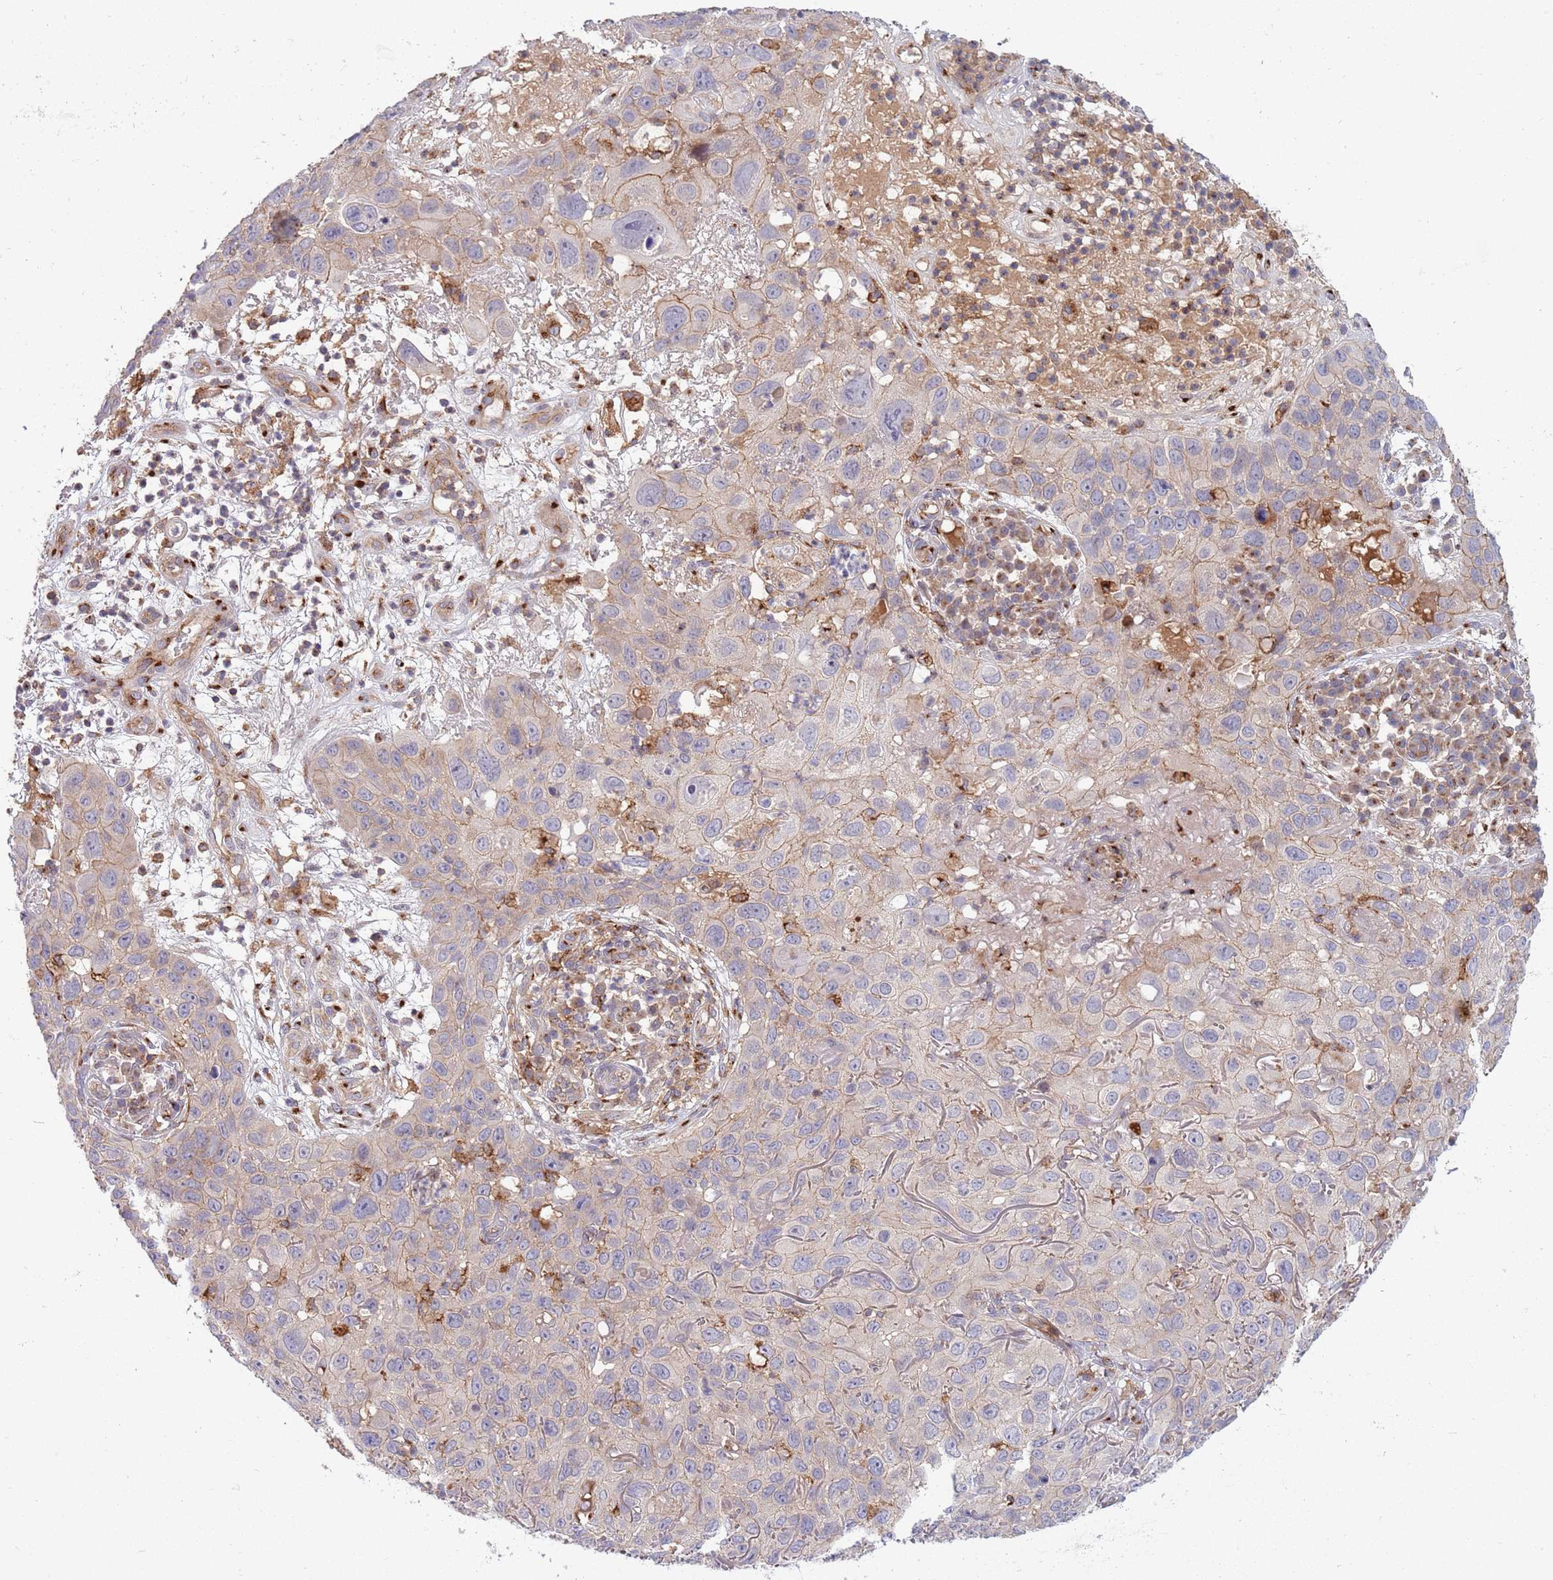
{"staining": {"intensity": "weak", "quantity": "<25%", "location": "cytoplasmic/membranous"}, "tissue": "skin cancer", "cell_type": "Tumor cells", "image_type": "cancer", "snomed": [{"axis": "morphology", "description": "Squamous cell carcinoma in situ, NOS"}, {"axis": "morphology", "description": "Squamous cell carcinoma, NOS"}, {"axis": "topography", "description": "Skin"}], "caption": "Immunohistochemical staining of human skin cancer (squamous cell carcinoma) shows no significant staining in tumor cells.", "gene": "BTBD7", "patient": {"sex": "male", "age": 93}}